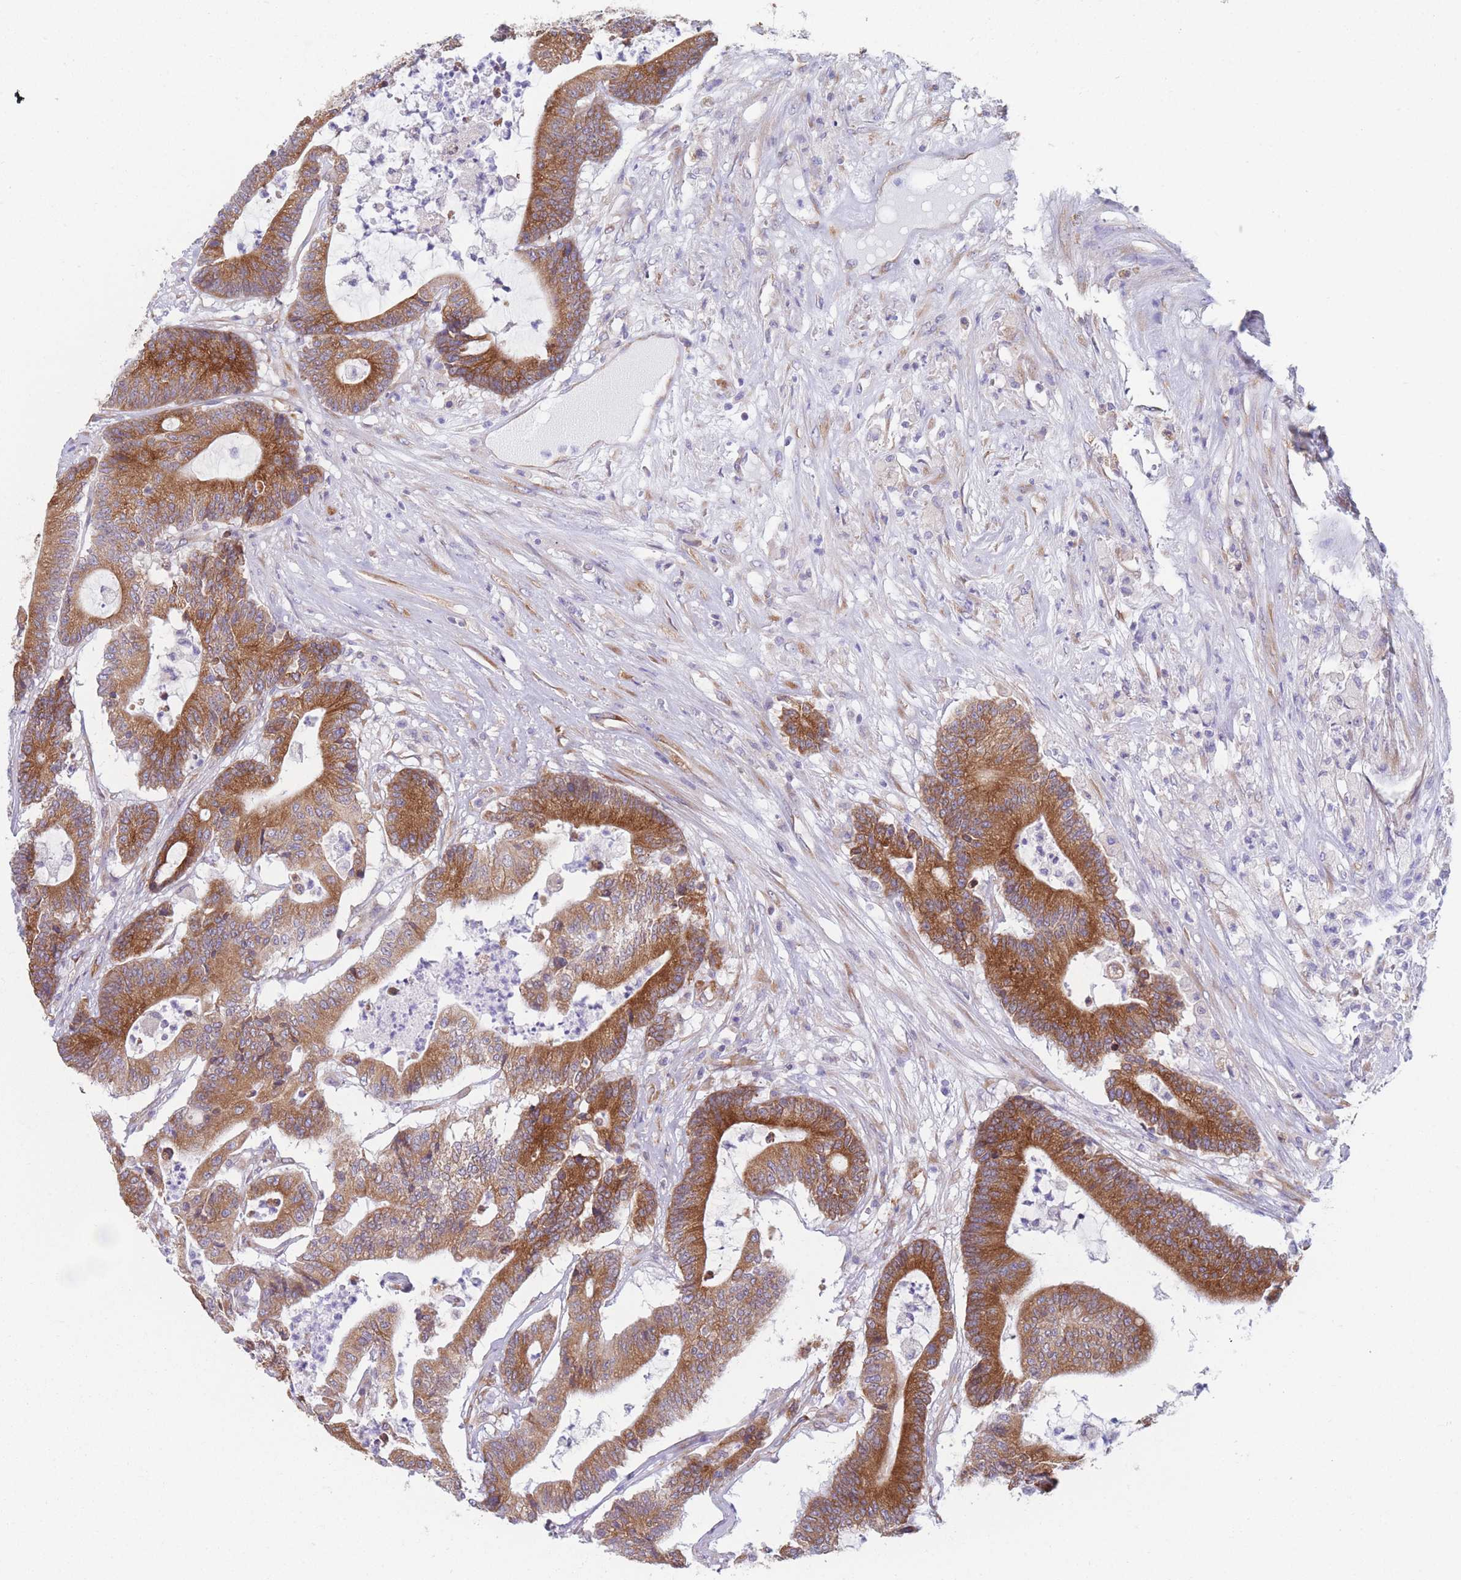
{"staining": {"intensity": "strong", "quantity": ">75%", "location": "cytoplasmic/membranous"}, "tissue": "colorectal cancer", "cell_type": "Tumor cells", "image_type": "cancer", "snomed": [{"axis": "morphology", "description": "Adenocarcinoma, NOS"}, {"axis": "topography", "description": "Colon"}], "caption": "Colorectal cancer stained with IHC demonstrates strong cytoplasmic/membranous expression in approximately >75% of tumor cells.", "gene": "AK9", "patient": {"sex": "female", "age": 84}}